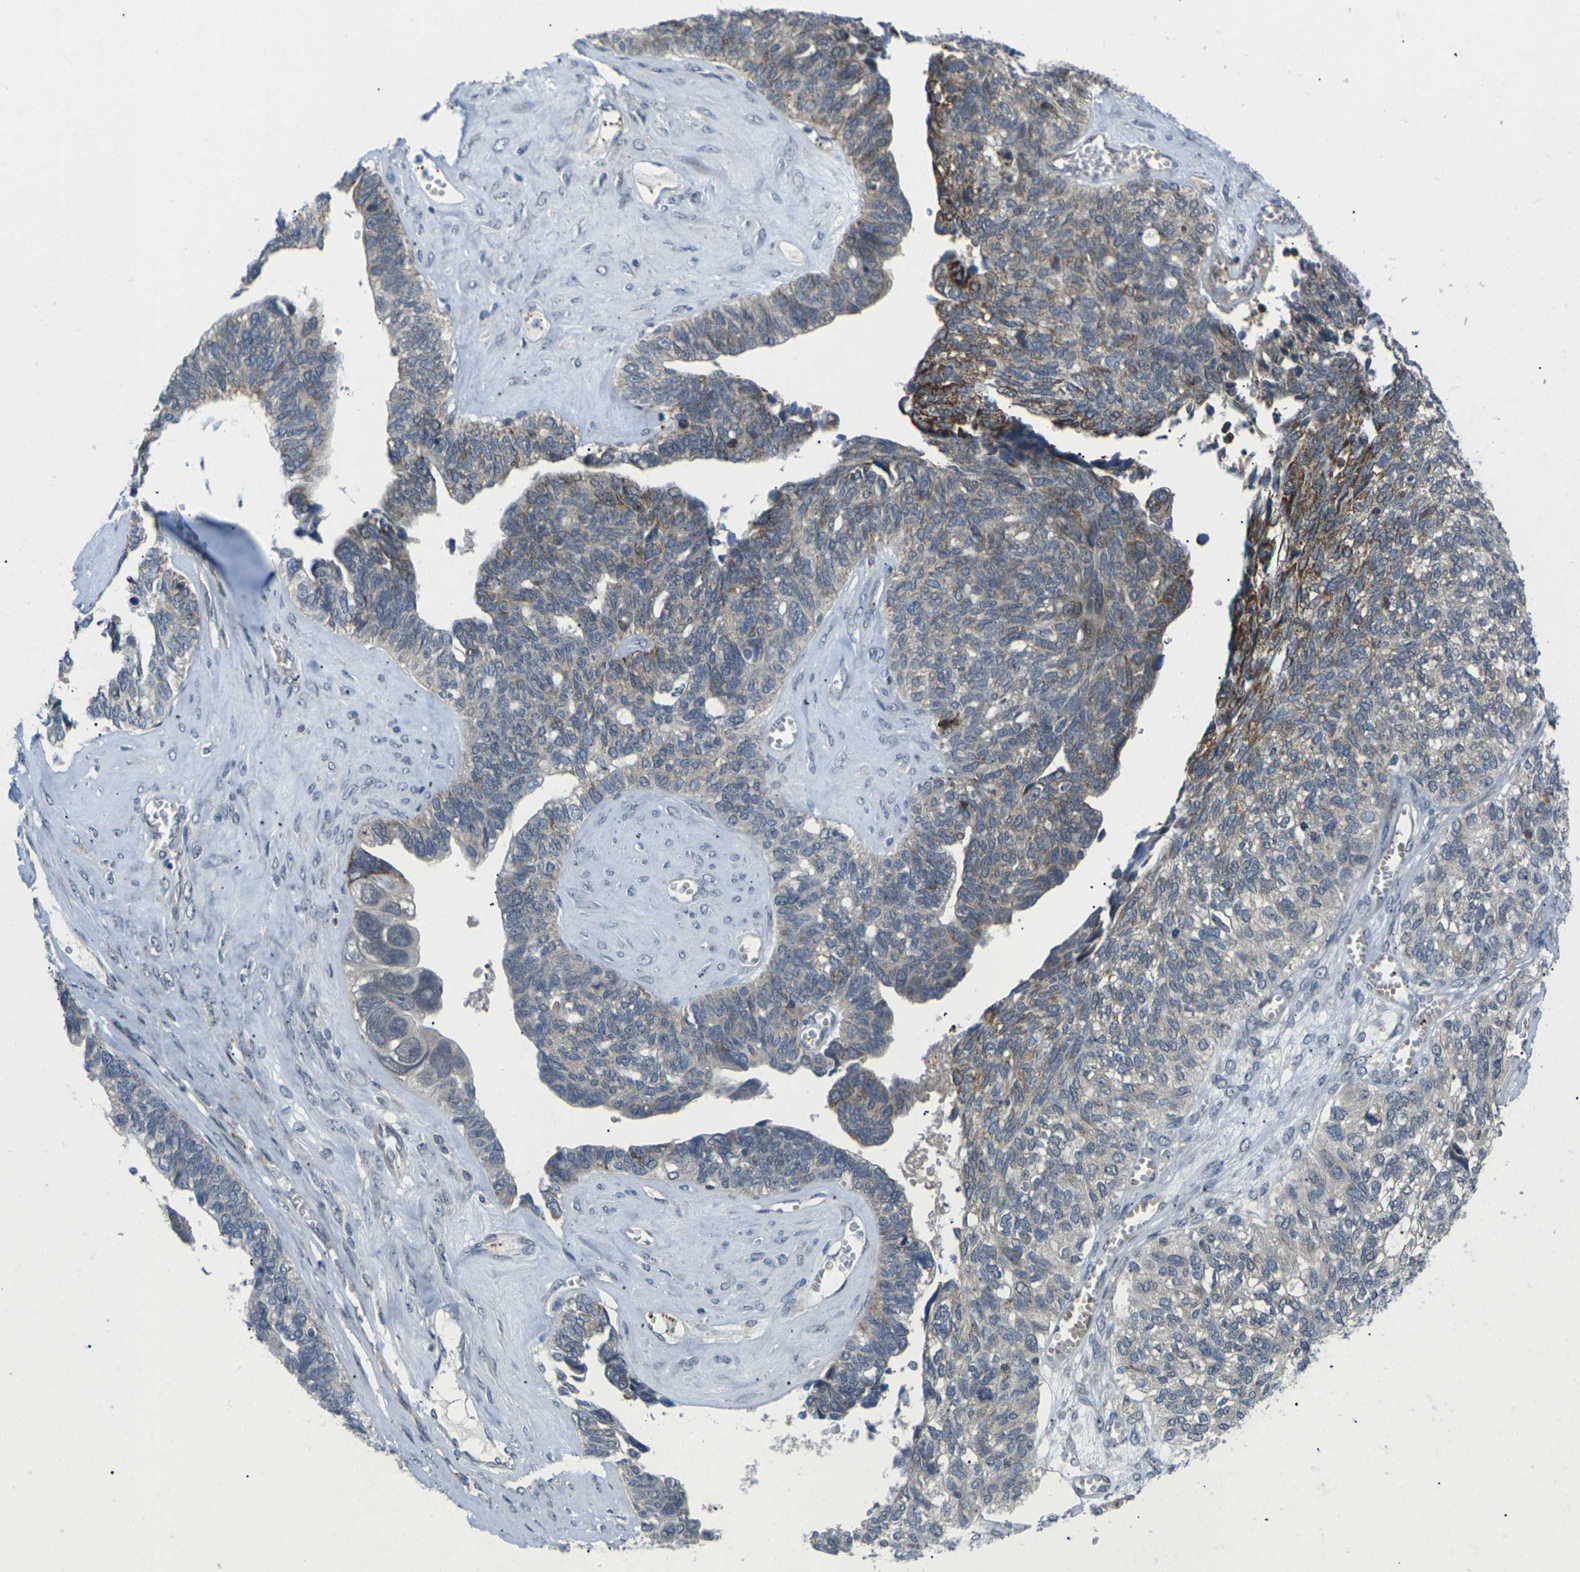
{"staining": {"intensity": "moderate", "quantity": "<25%", "location": "cytoplasmic/membranous"}, "tissue": "ovarian cancer", "cell_type": "Tumor cells", "image_type": "cancer", "snomed": [{"axis": "morphology", "description": "Cystadenocarcinoma, serous, NOS"}, {"axis": "topography", "description": "Ovary"}], "caption": "About <25% of tumor cells in human serous cystadenocarcinoma (ovarian) show moderate cytoplasmic/membranous protein positivity as visualized by brown immunohistochemical staining.", "gene": "RPS6KA3", "patient": {"sex": "female", "age": 79}}